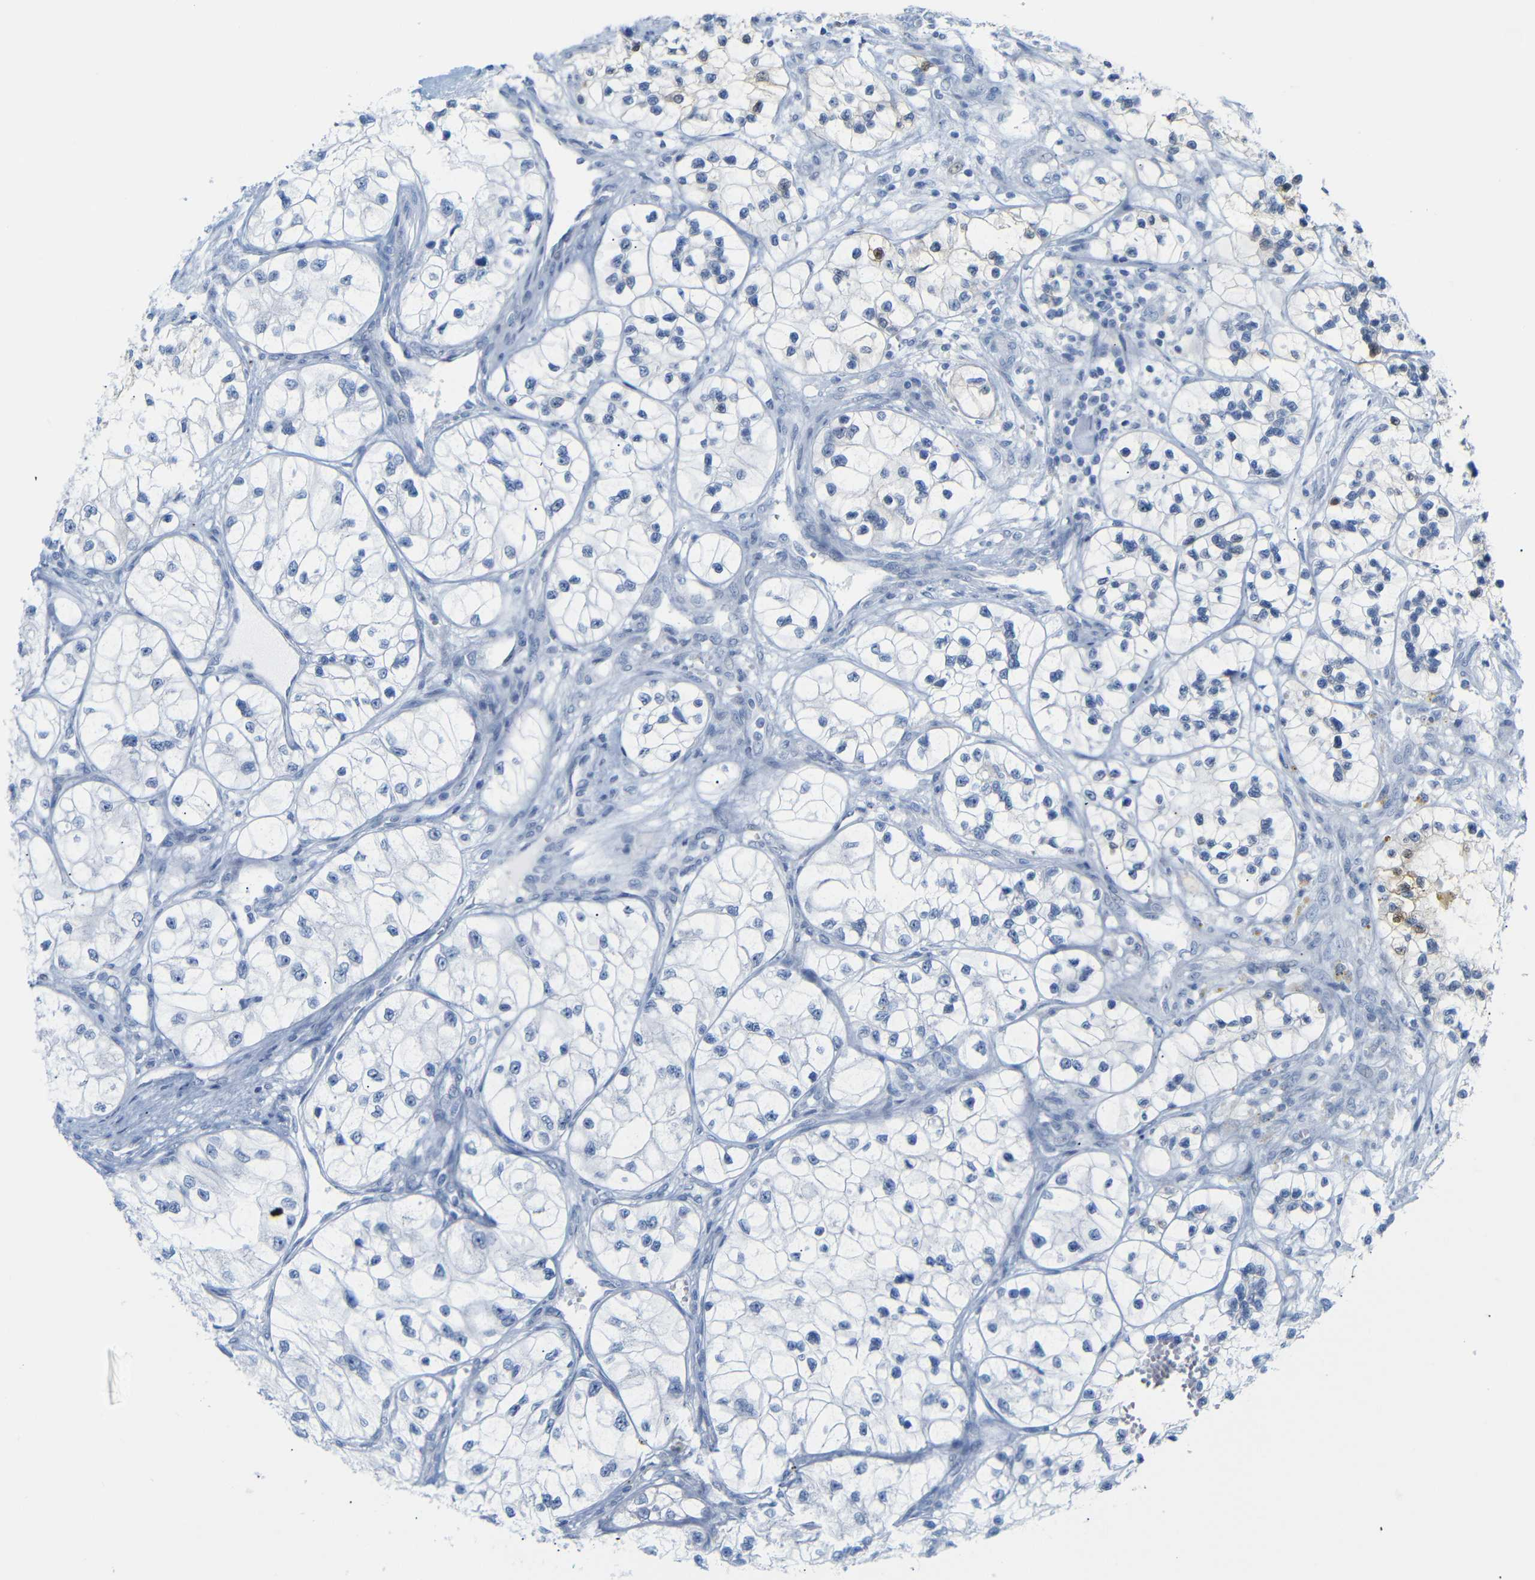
{"staining": {"intensity": "weak", "quantity": "<25%", "location": "cytoplasmic/membranous"}, "tissue": "renal cancer", "cell_type": "Tumor cells", "image_type": "cancer", "snomed": [{"axis": "morphology", "description": "Adenocarcinoma, NOS"}, {"axis": "topography", "description": "Kidney"}], "caption": "Protein analysis of adenocarcinoma (renal) shows no significant expression in tumor cells.", "gene": "MT1A", "patient": {"sex": "female", "age": 57}}